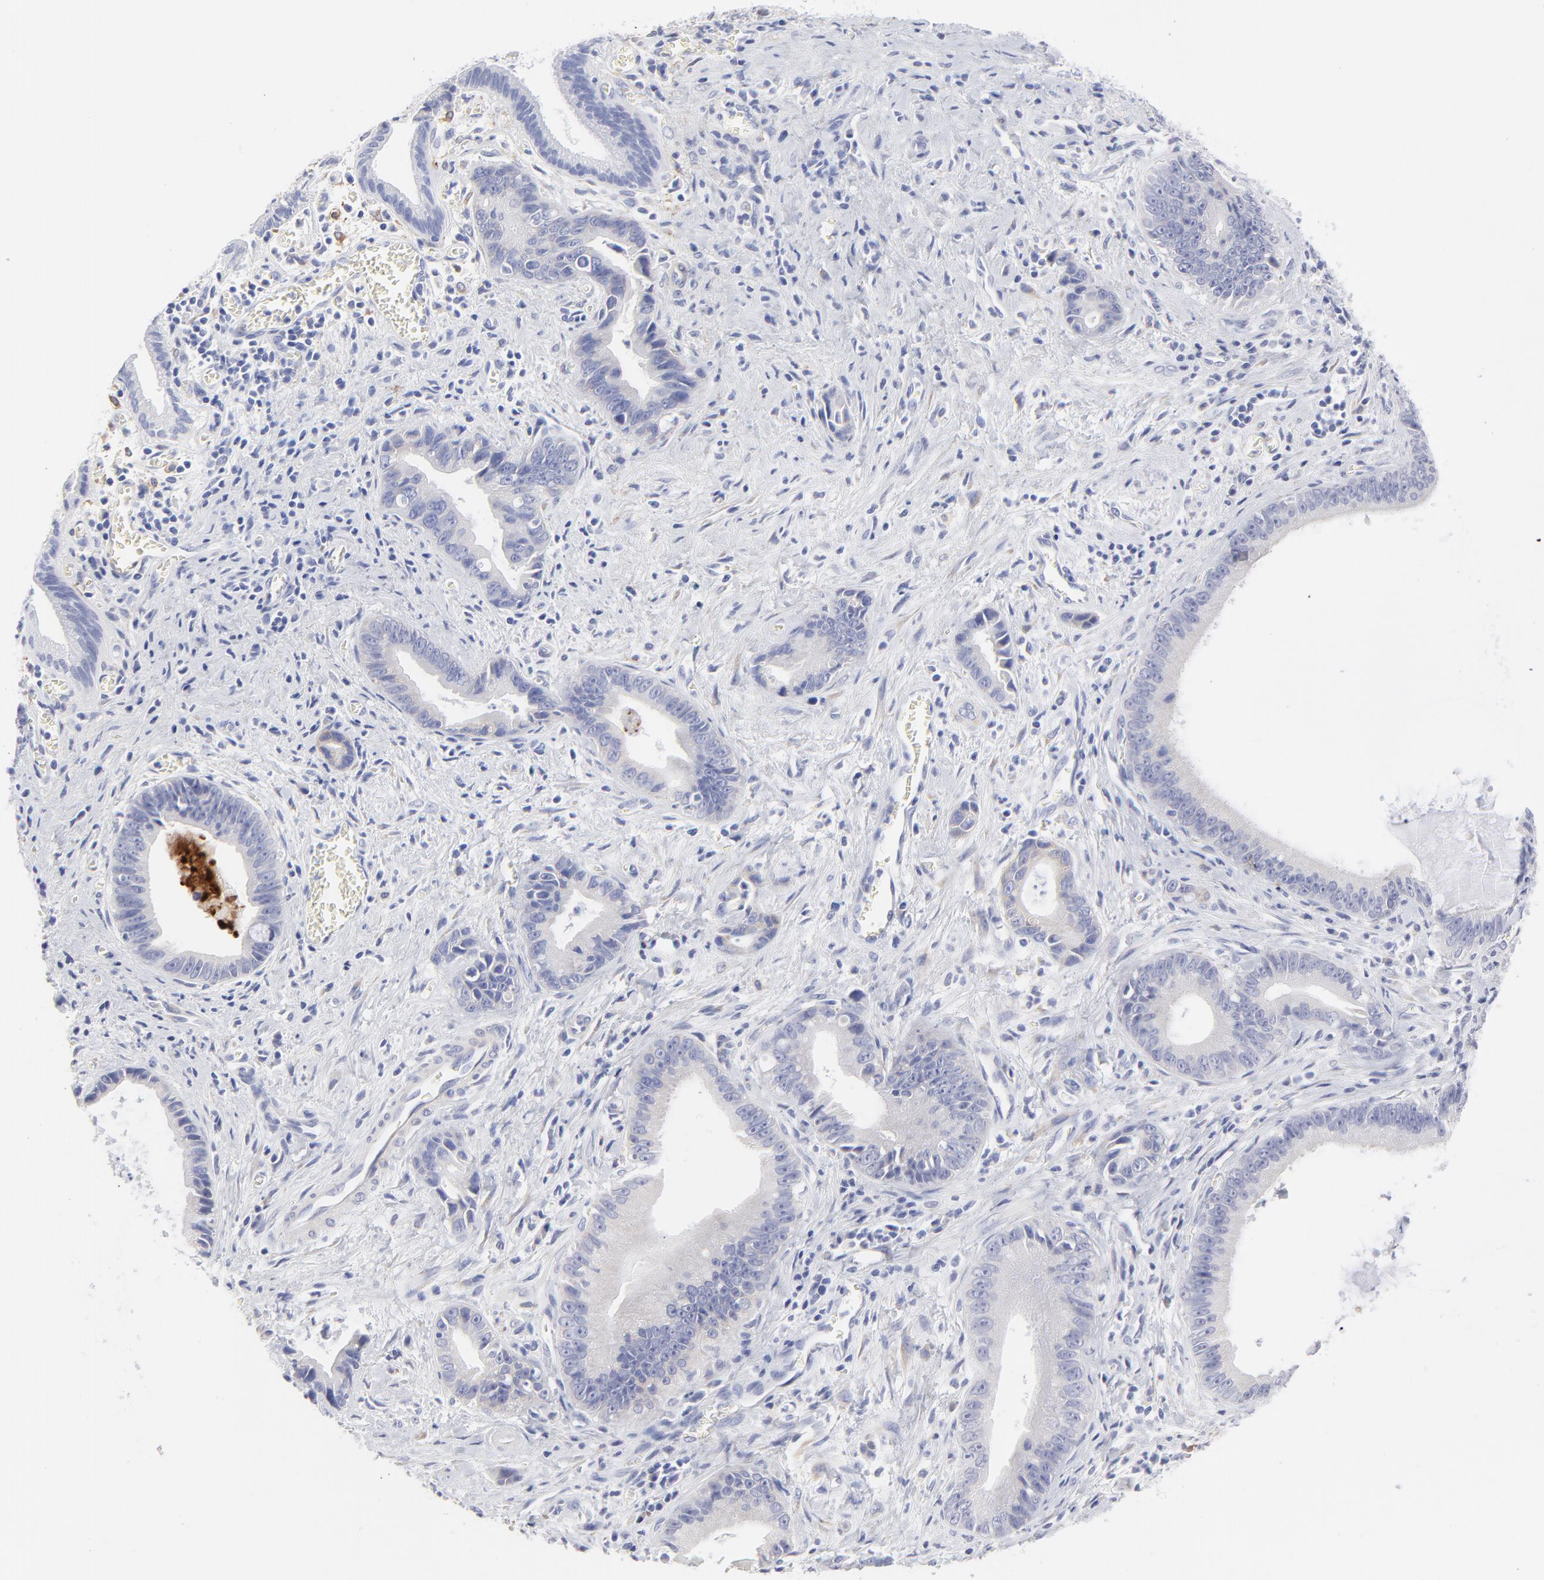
{"staining": {"intensity": "negative", "quantity": "none", "location": "none"}, "tissue": "liver cancer", "cell_type": "Tumor cells", "image_type": "cancer", "snomed": [{"axis": "morphology", "description": "Cholangiocarcinoma"}, {"axis": "topography", "description": "Liver"}], "caption": "High magnification brightfield microscopy of cholangiocarcinoma (liver) stained with DAB (3,3'-diaminobenzidine) (brown) and counterstained with hematoxylin (blue): tumor cells show no significant staining.", "gene": "DUSP9", "patient": {"sex": "female", "age": 55}}